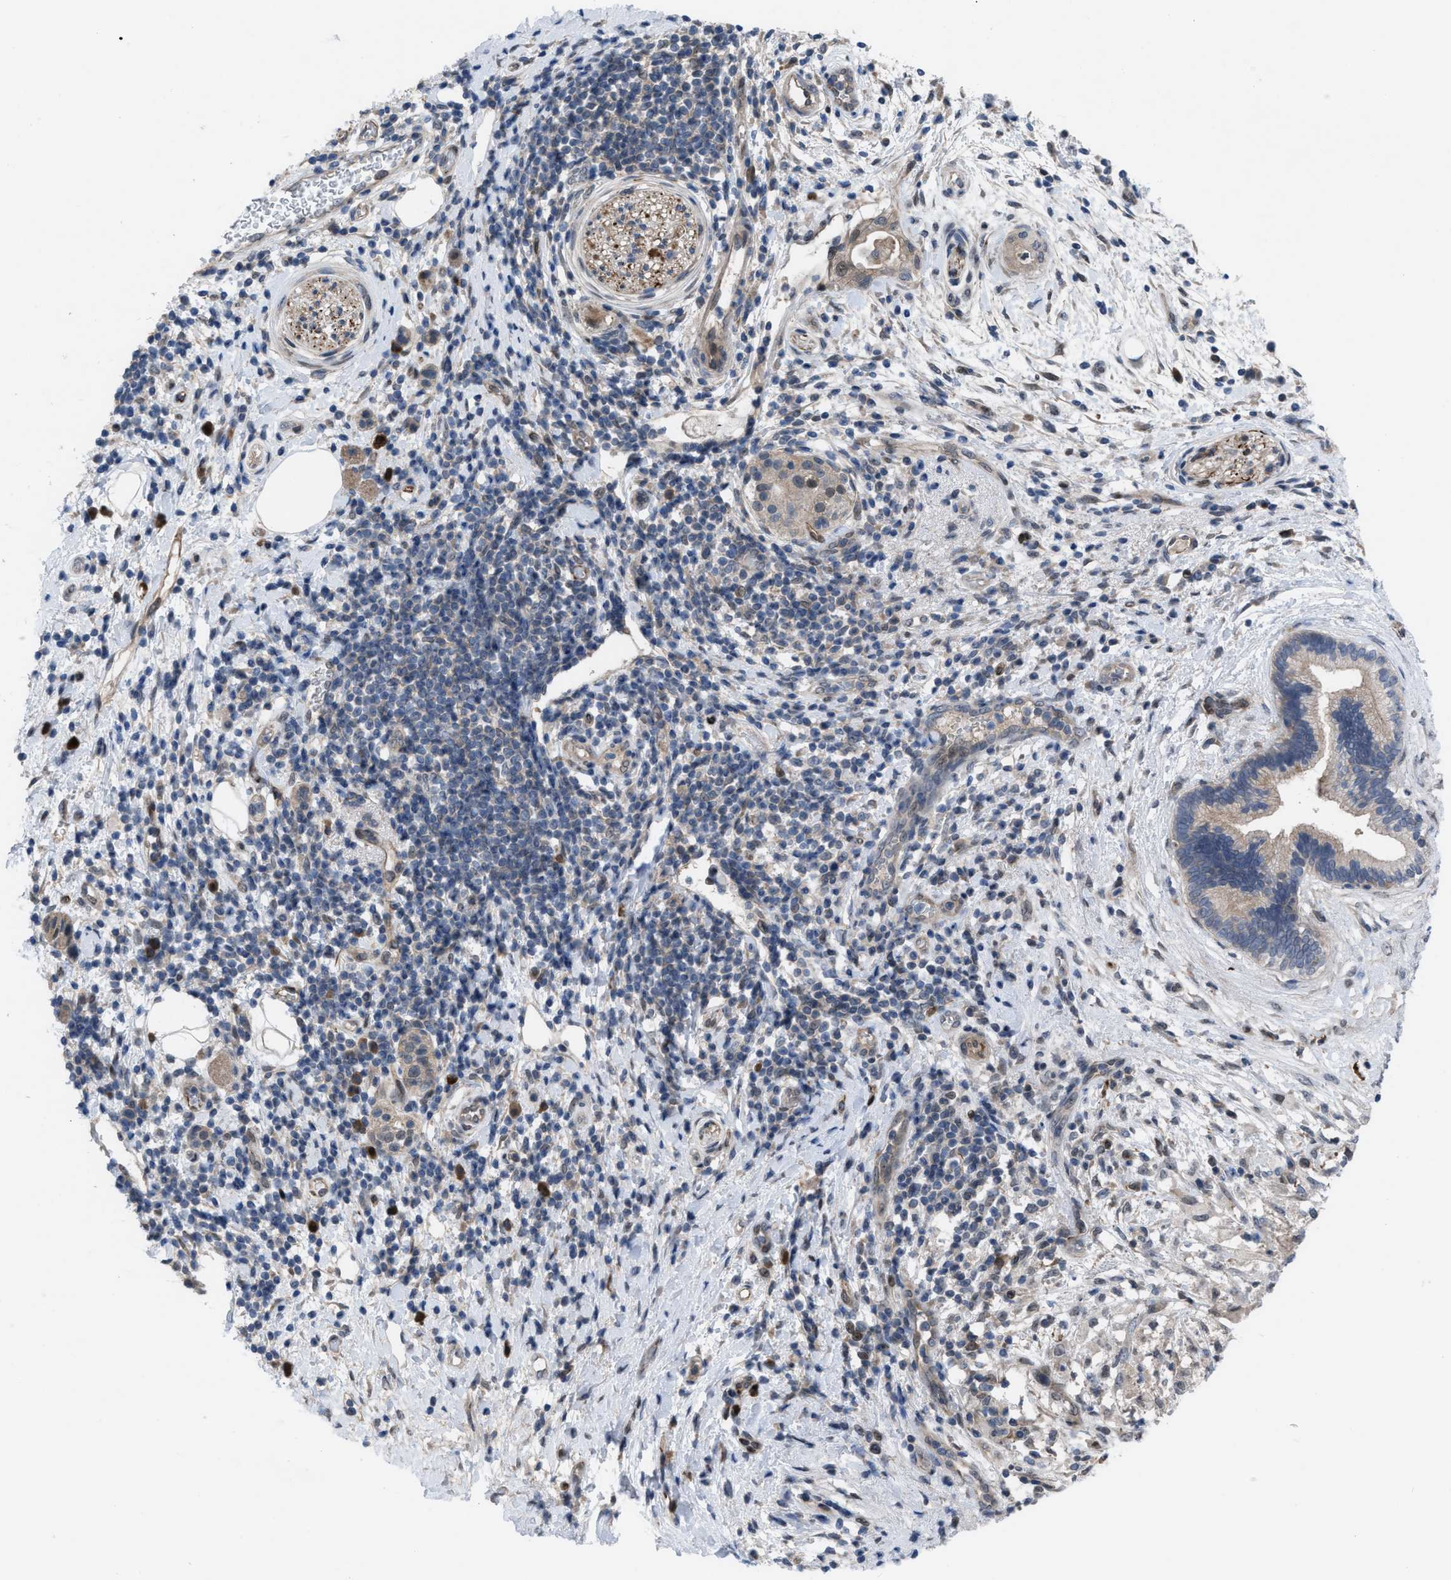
{"staining": {"intensity": "weak", "quantity": ">75%", "location": "cytoplasmic/membranous"}, "tissue": "pancreatic cancer", "cell_type": "Tumor cells", "image_type": "cancer", "snomed": [{"axis": "morphology", "description": "Adenocarcinoma, NOS"}, {"axis": "topography", "description": "Pancreas"}], "caption": "The histopathology image displays immunohistochemical staining of adenocarcinoma (pancreatic). There is weak cytoplasmic/membranous staining is identified in approximately >75% of tumor cells. The staining was performed using DAB, with brown indicating positive protein expression. Nuclei are stained blue with hematoxylin.", "gene": "IL17RE", "patient": {"sex": "female", "age": 60}}